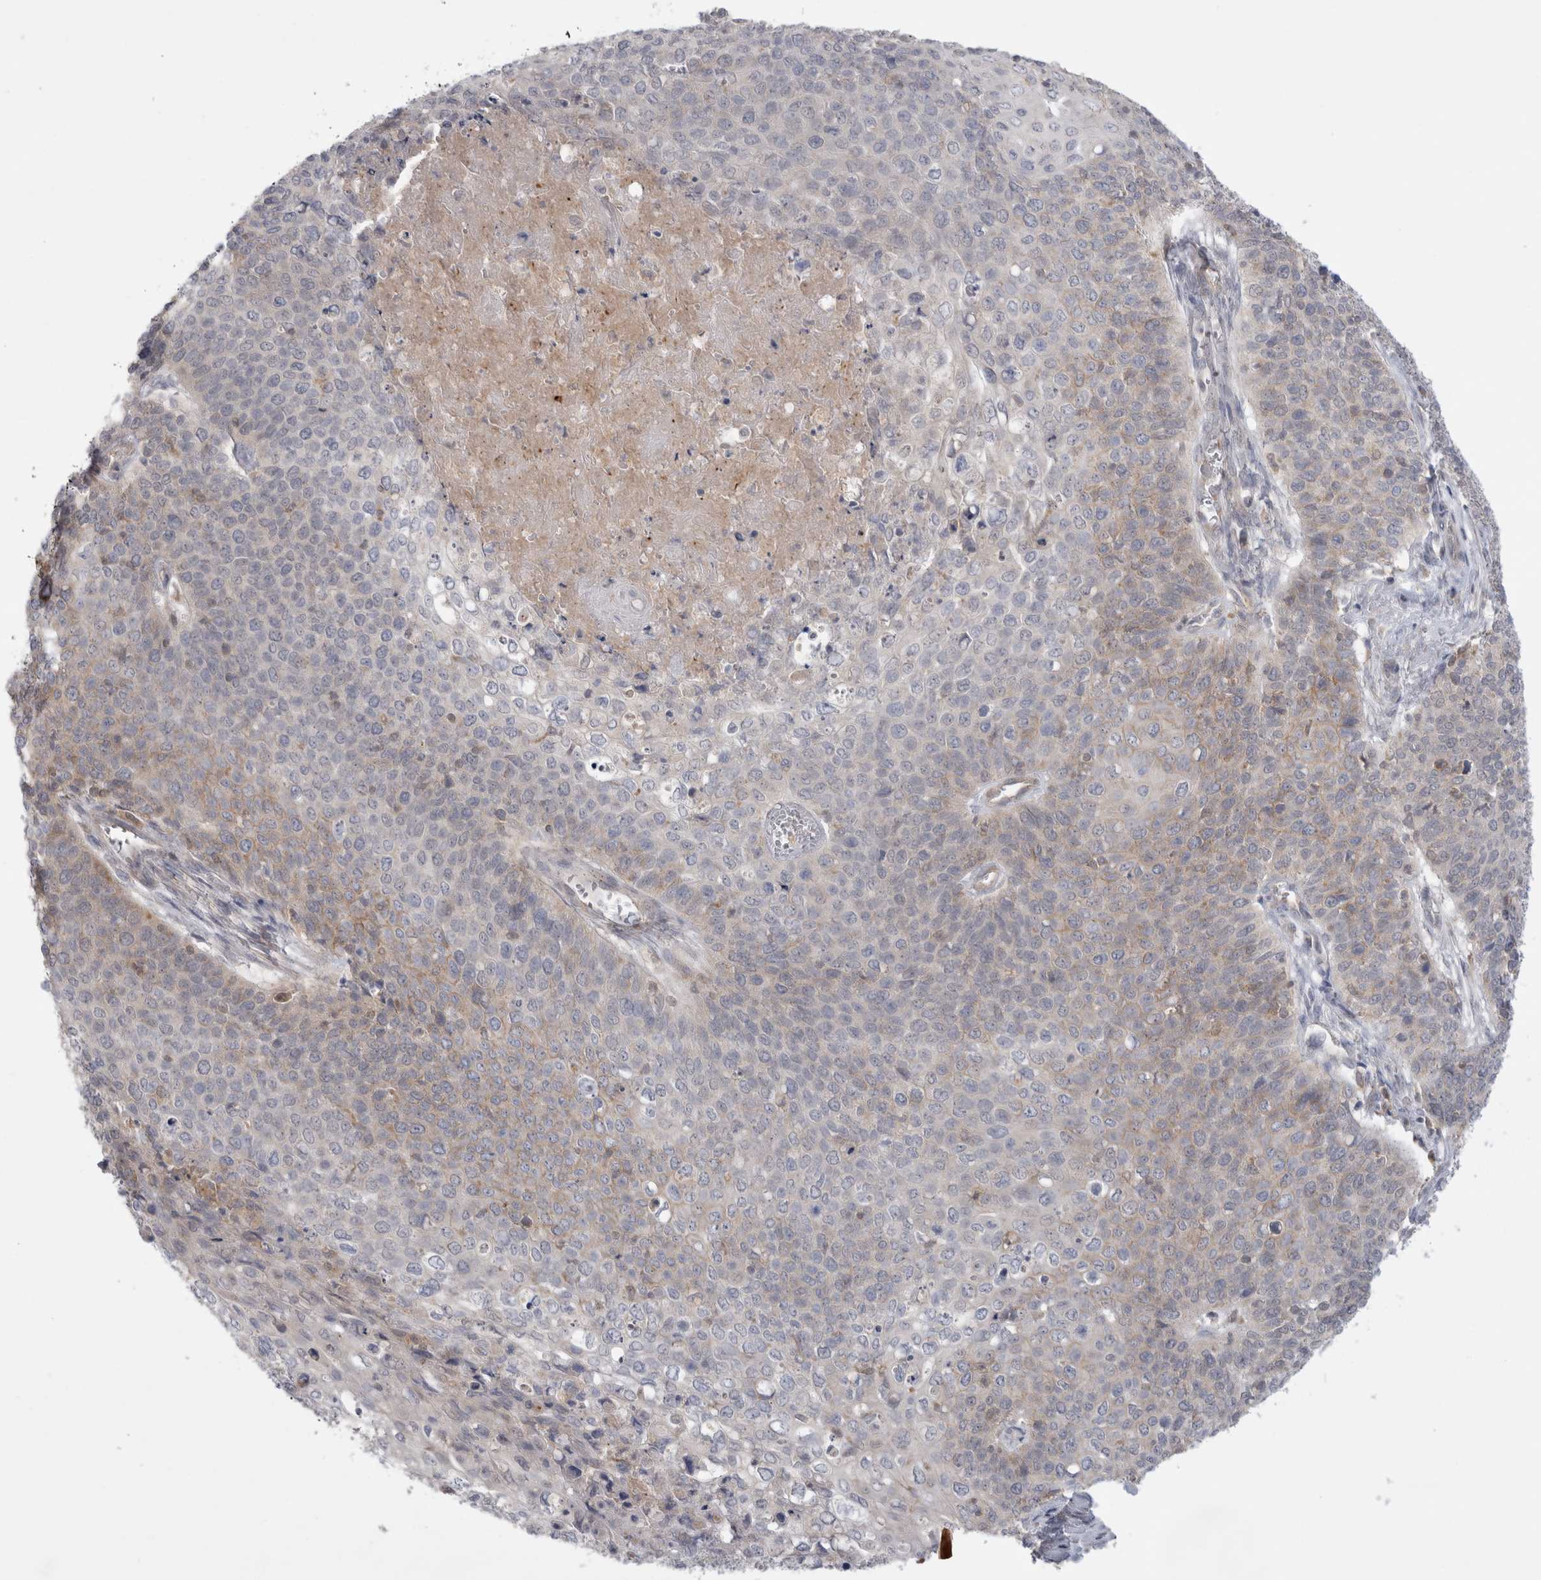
{"staining": {"intensity": "weak", "quantity": "<25%", "location": "cytoplasmic/membranous"}, "tissue": "cervical cancer", "cell_type": "Tumor cells", "image_type": "cancer", "snomed": [{"axis": "morphology", "description": "Squamous cell carcinoma, NOS"}, {"axis": "topography", "description": "Cervix"}], "caption": "Squamous cell carcinoma (cervical) stained for a protein using immunohistochemistry (IHC) reveals no positivity tumor cells.", "gene": "SRD5A3", "patient": {"sex": "female", "age": 39}}